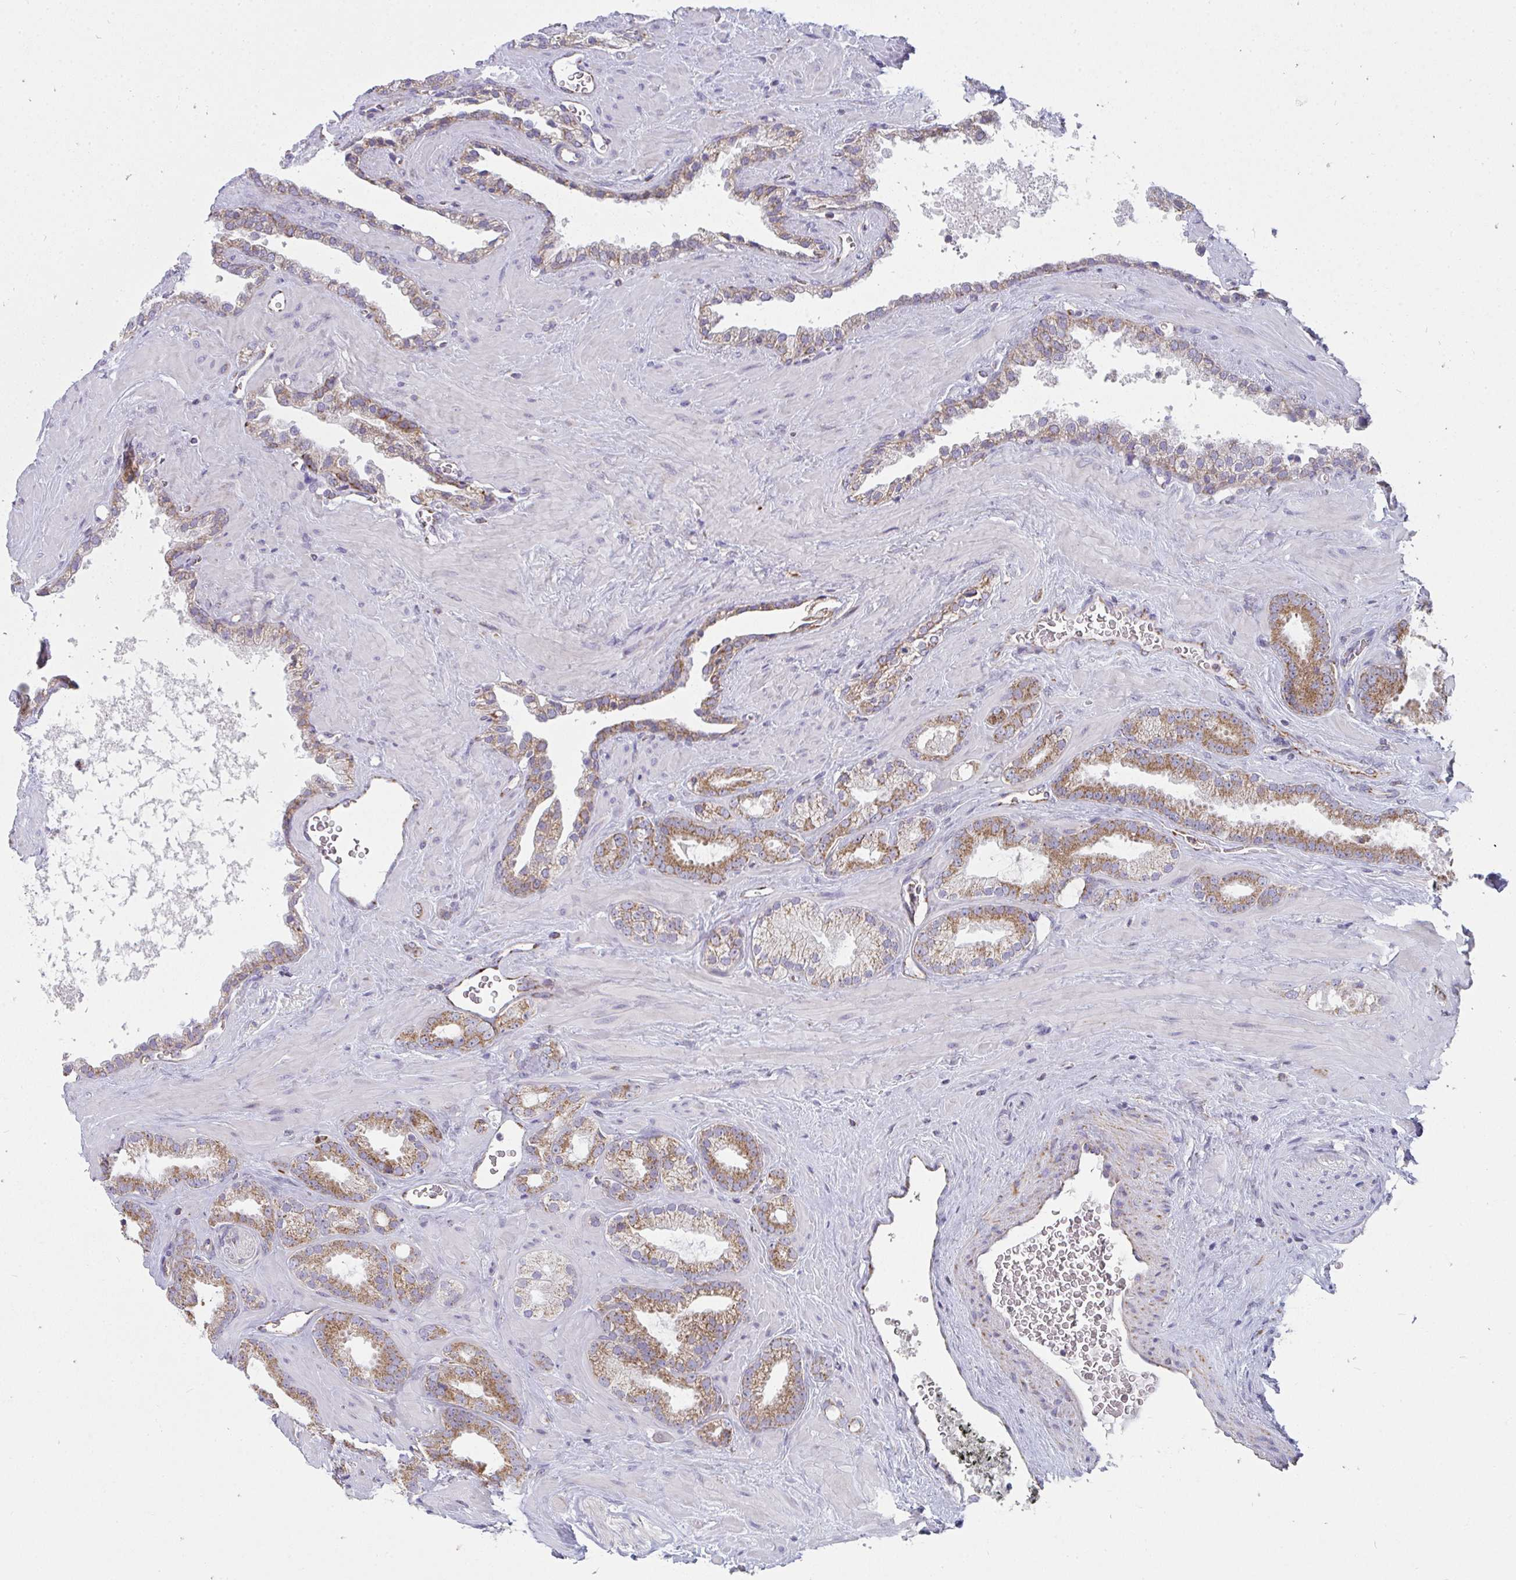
{"staining": {"intensity": "moderate", "quantity": ">75%", "location": "cytoplasmic/membranous"}, "tissue": "prostate cancer", "cell_type": "Tumor cells", "image_type": "cancer", "snomed": [{"axis": "morphology", "description": "Adenocarcinoma, Low grade"}, {"axis": "topography", "description": "Prostate"}], "caption": "DAB immunohistochemical staining of prostate cancer demonstrates moderate cytoplasmic/membranous protein staining in approximately >75% of tumor cells.", "gene": "FAHD1", "patient": {"sex": "male", "age": 62}}